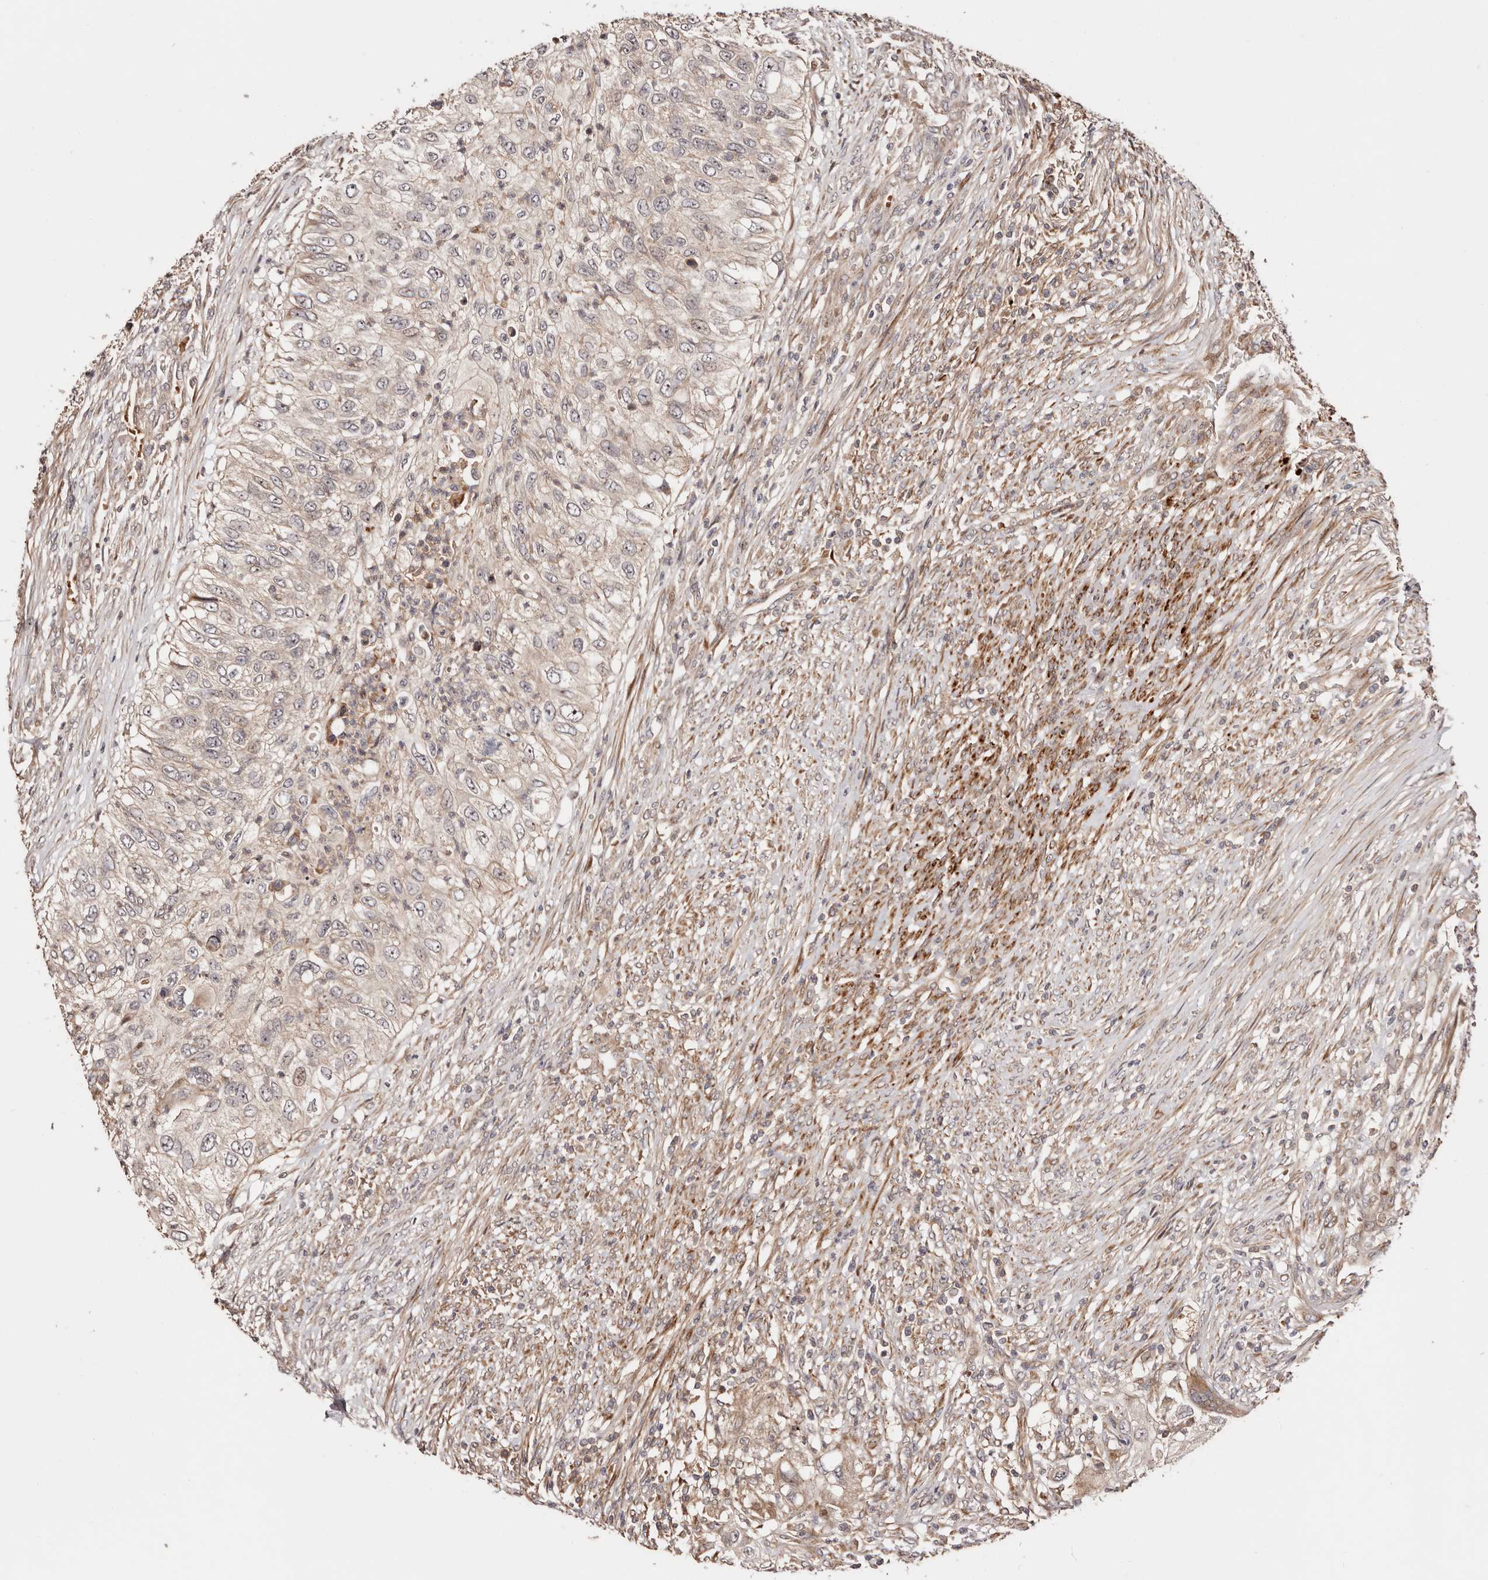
{"staining": {"intensity": "weak", "quantity": "<25%", "location": "cytoplasmic/membranous,nuclear"}, "tissue": "urothelial cancer", "cell_type": "Tumor cells", "image_type": "cancer", "snomed": [{"axis": "morphology", "description": "Urothelial carcinoma, High grade"}, {"axis": "topography", "description": "Urinary bladder"}], "caption": "Urothelial cancer was stained to show a protein in brown. There is no significant staining in tumor cells.", "gene": "PTPN22", "patient": {"sex": "female", "age": 60}}